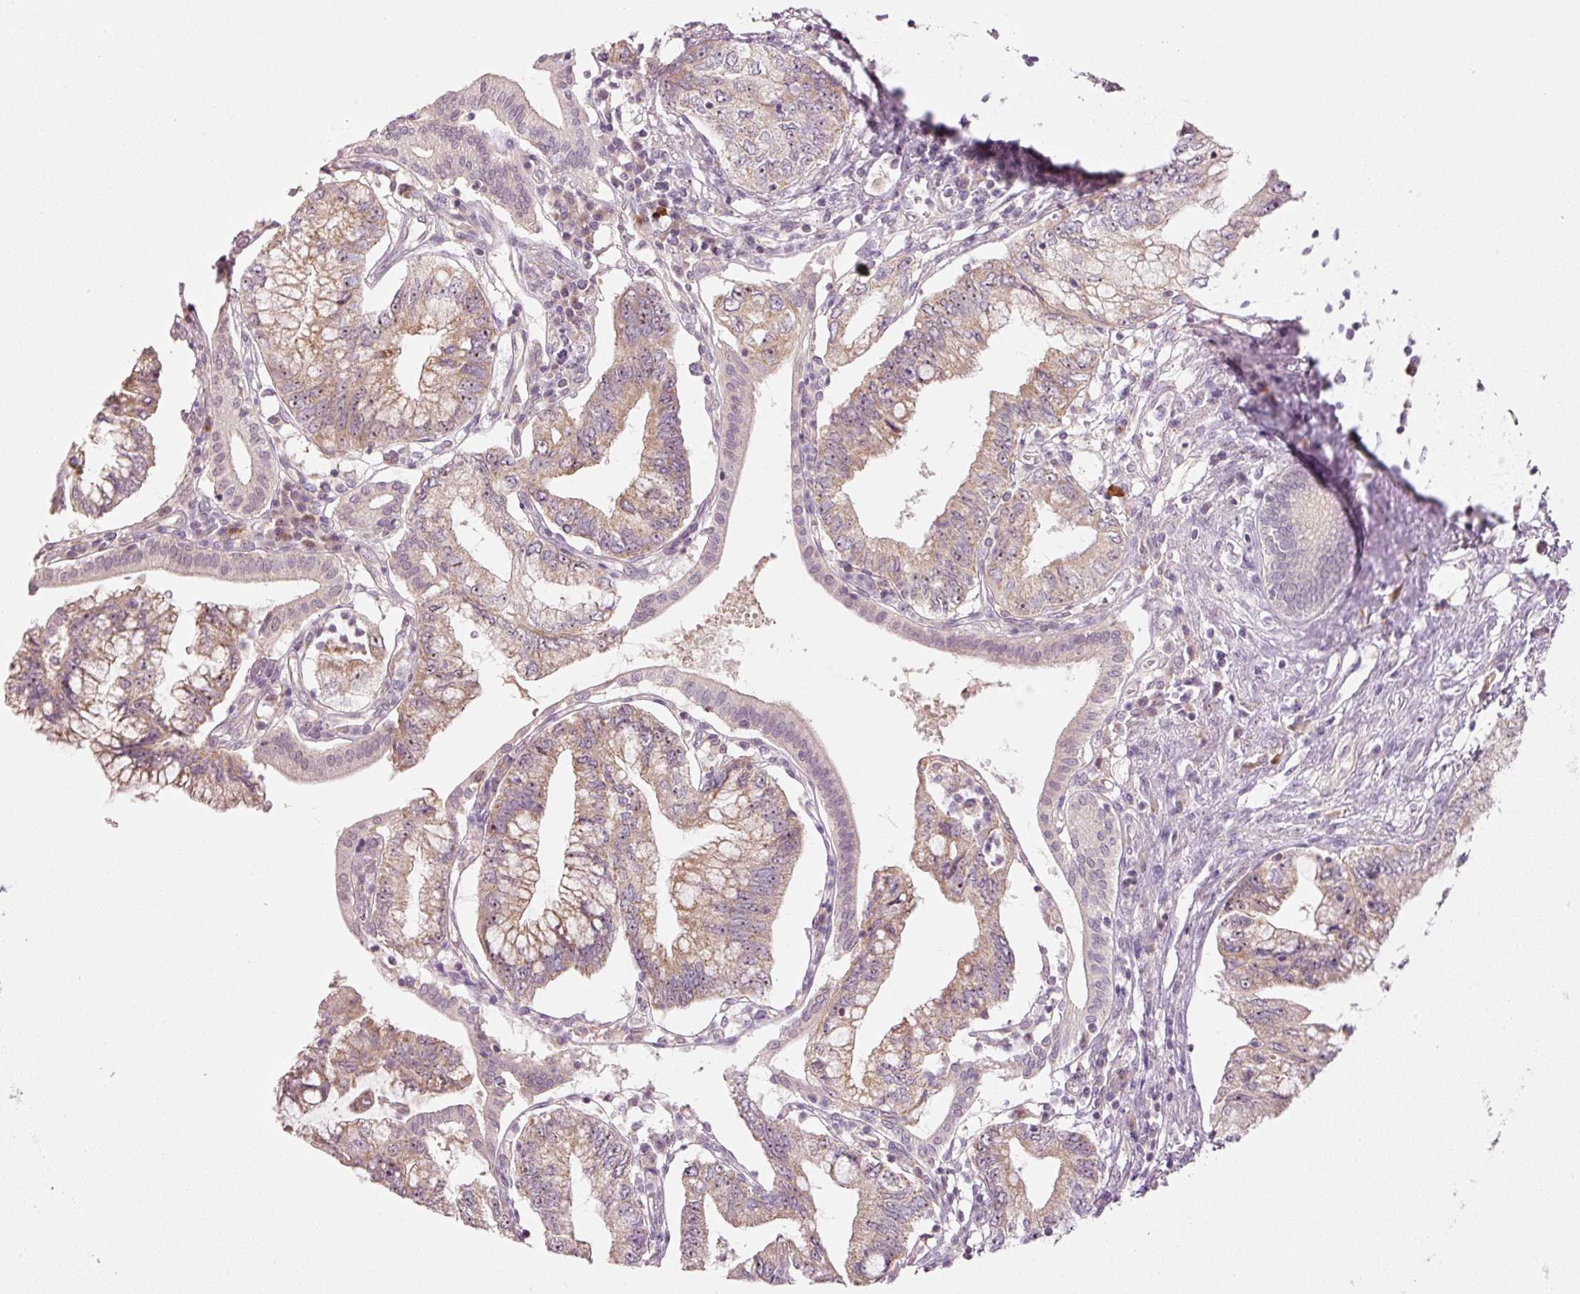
{"staining": {"intensity": "moderate", "quantity": "25%-75%", "location": "cytoplasmic/membranous"}, "tissue": "pancreatic cancer", "cell_type": "Tumor cells", "image_type": "cancer", "snomed": [{"axis": "morphology", "description": "Adenocarcinoma, NOS"}, {"axis": "topography", "description": "Pancreas"}], "caption": "Protein expression analysis of pancreatic adenocarcinoma shows moderate cytoplasmic/membranous positivity in approximately 25%-75% of tumor cells. The protein of interest is stained brown, and the nuclei are stained in blue (DAB IHC with brightfield microscopy, high magnification).", "gene": "CDC20B", "patient": {"sex": "female", "age": 73}}